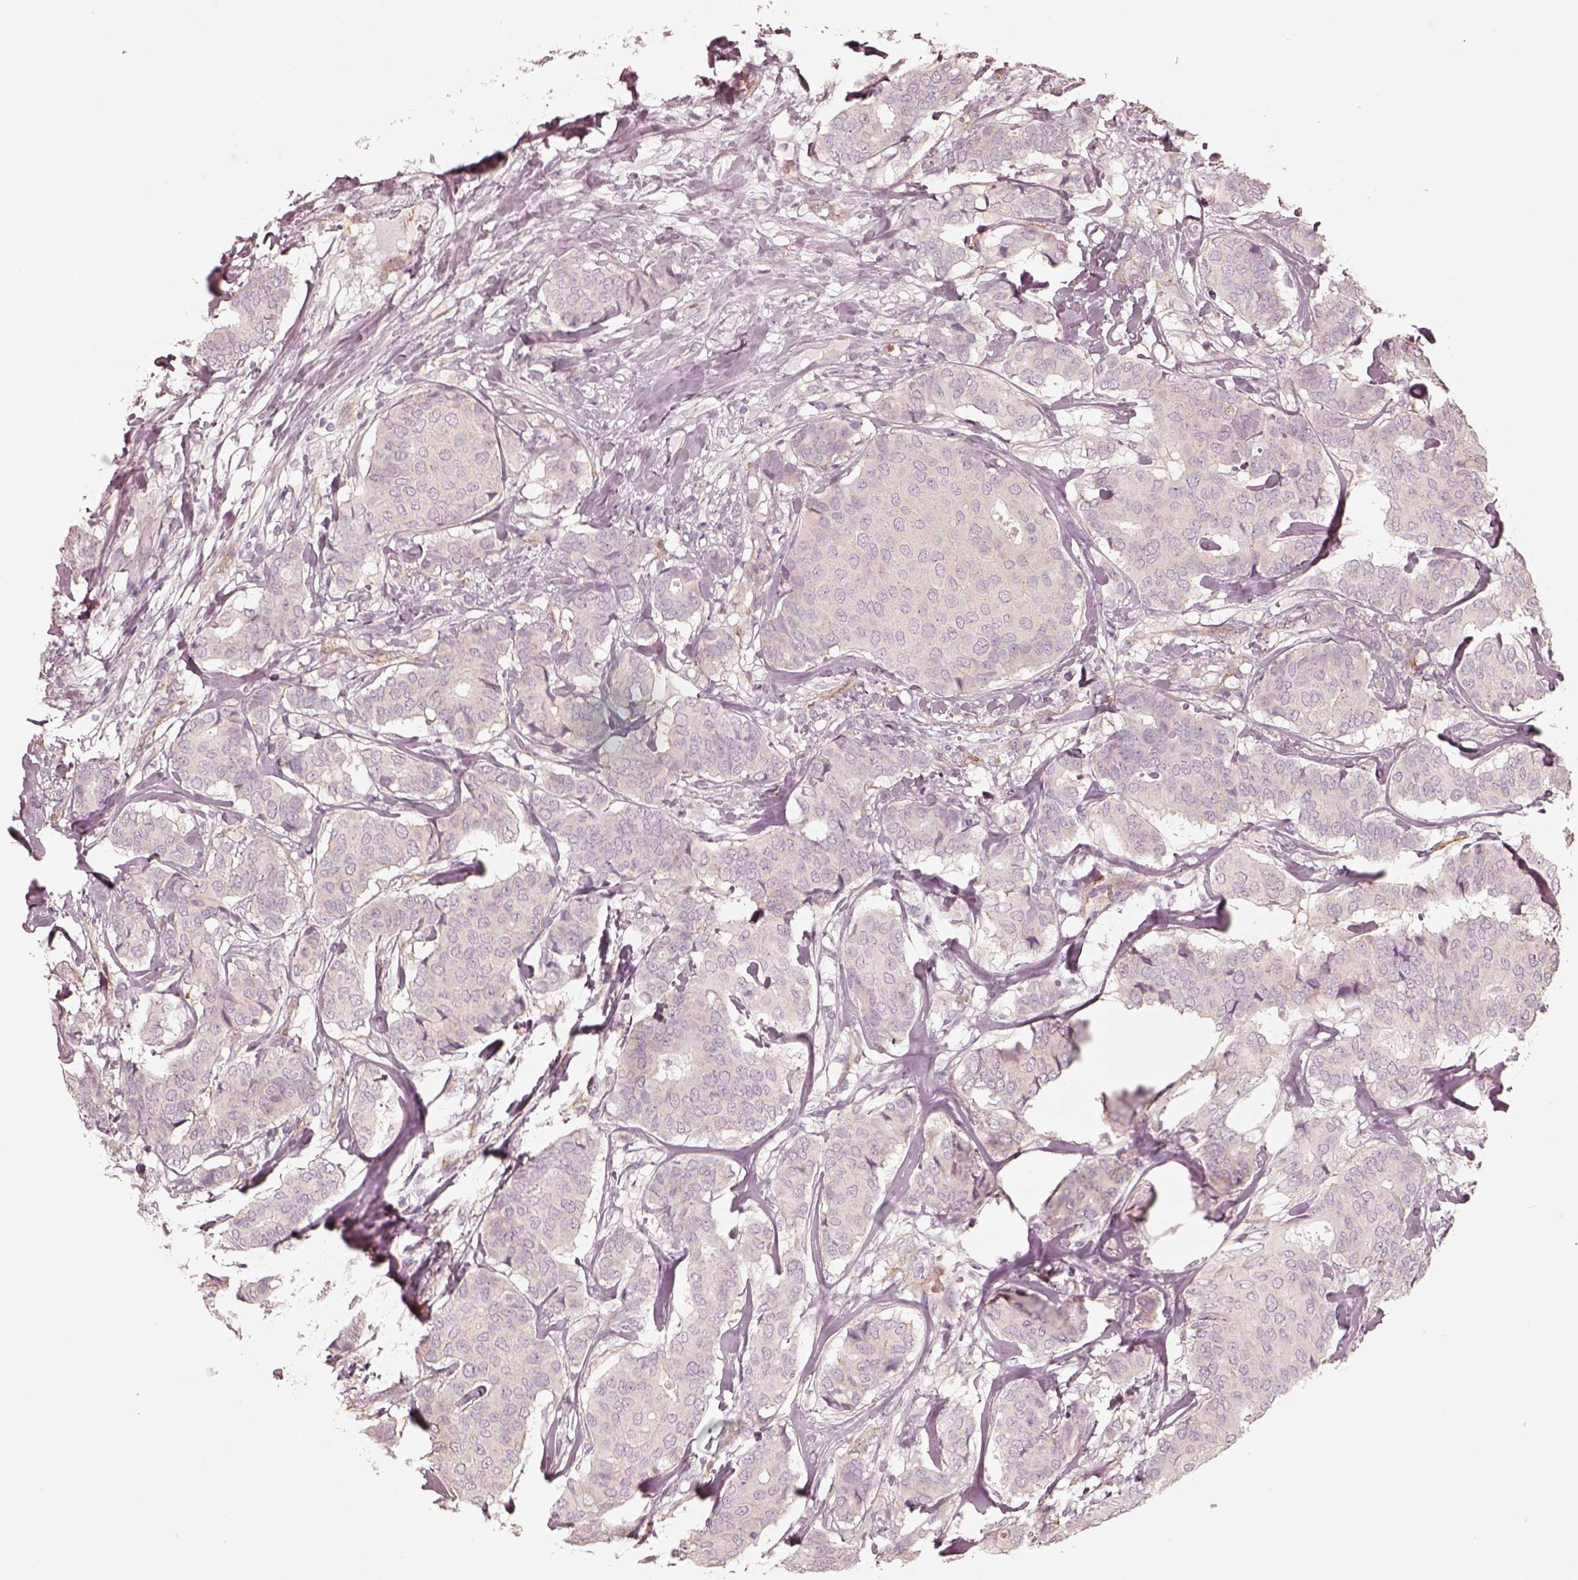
{"staining": {"intensity": "negative", "quantity": "none", "location": "none"}, "tissue": "breast cancer", "cell_type": "Tumor cells", "image_type": "cancer", "snomed": [{"axis": "morphology", "description": "Duct carcinoma"}, {"axis": "topography", "description": "Breast"}], "caption": "Tumor cells show no significant protein staining in intraductal carcinoma (breast).", "gene": "CRYM", "patient": {"sex": "female", "age": 75}}